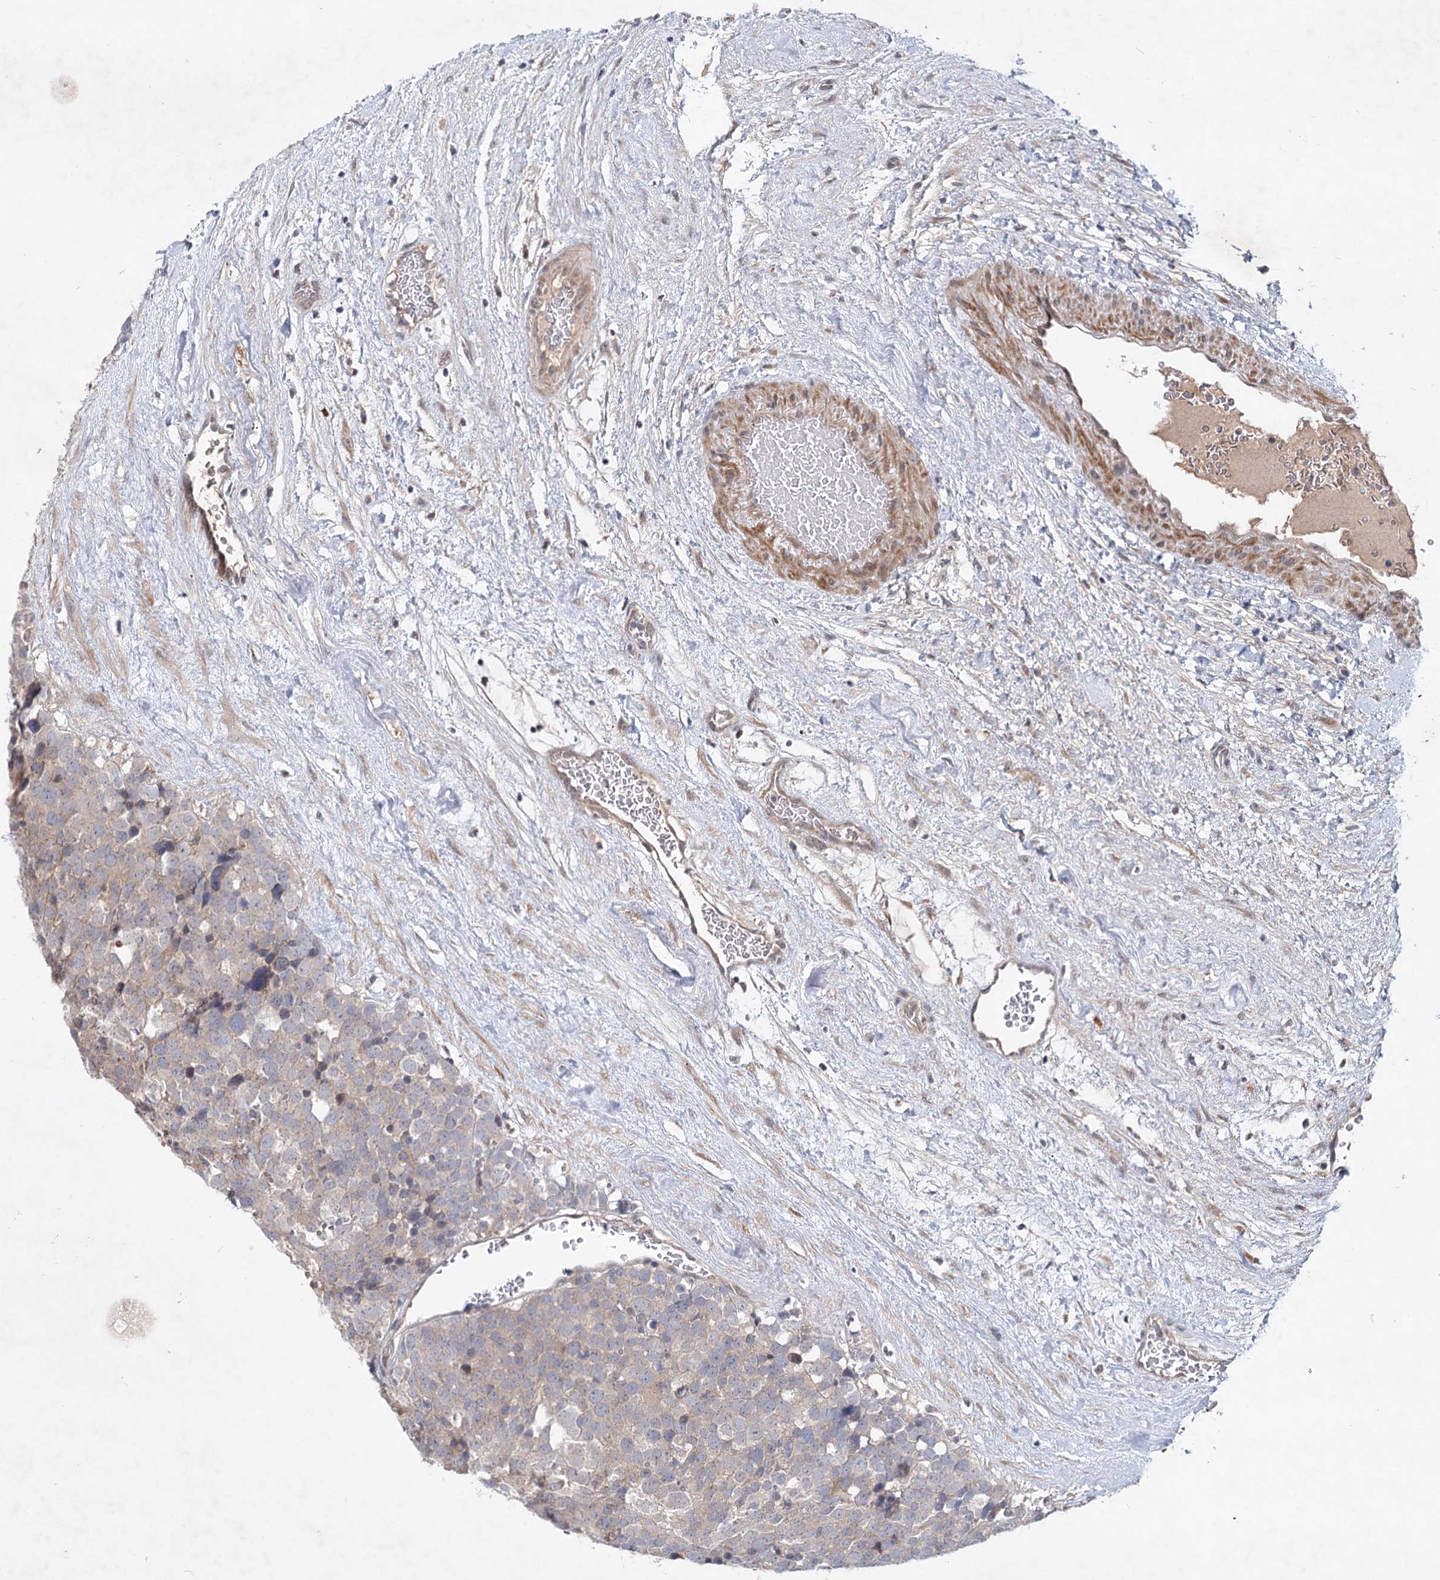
{"staining": {"intensity": "weak", "quantity": "25%-75%", "location": "cytoplasmic/membranous"}, "tissue": "testis cancer", "cell_type": "Tumor cells", "image_type": "cancer", "snomed": [{"axis": "morphology", "description": "Seminoma, NOS"}, {"axis": "topography", "description": "Testis"}], "caption": "Seminoma (testis) was stained to show a protein in brown. There is low levels of weak cytoplasmic/membranous positivity in approximately 25%-75% of tumor cells.", "gene": "AP3B1", "patient": {"sex": "male", "age": 71}}